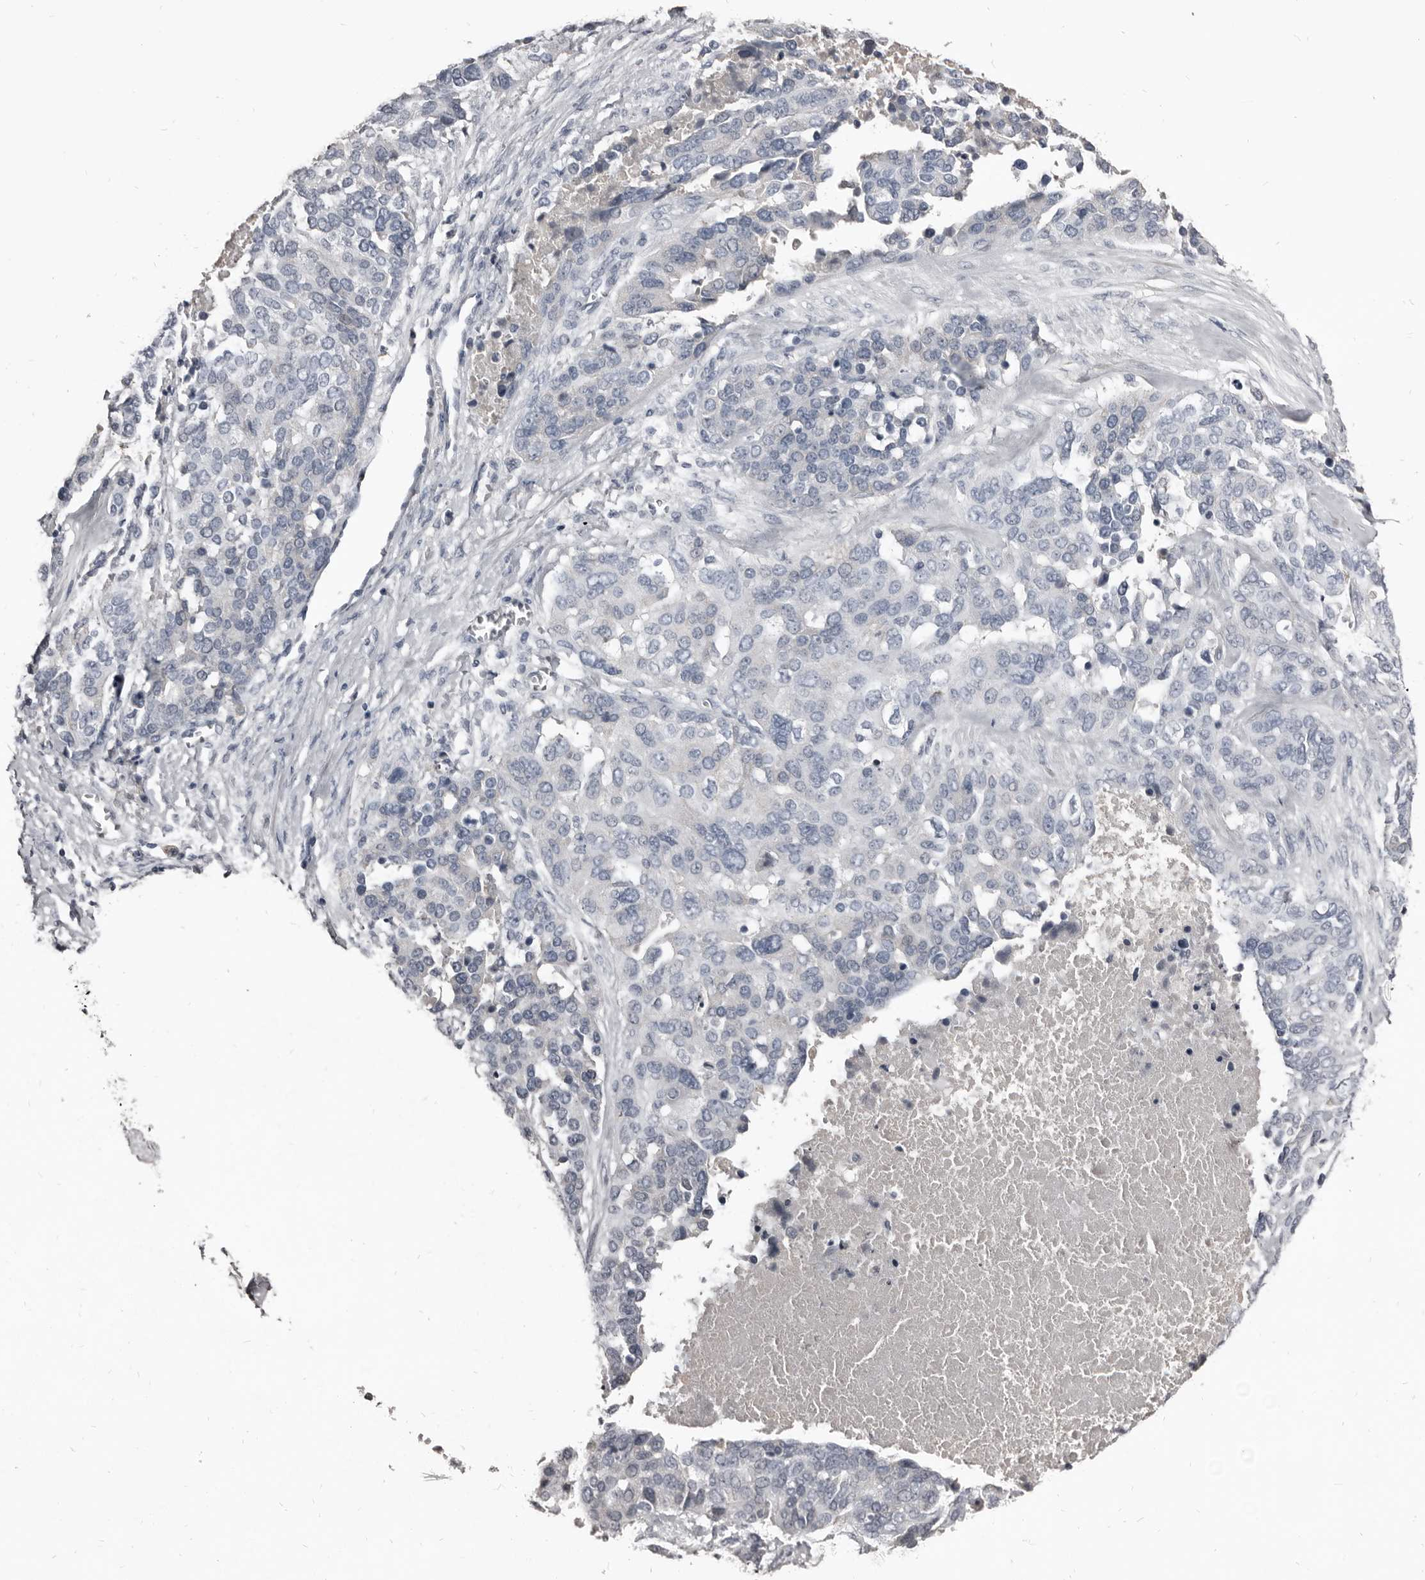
{"staining": {"intensity": "weak", "quantity": "<25%", "location": "cytoplasmic/membranous"}, "tissue": "ovarian cancer", "cell_type": "Tumor cells", "image_type": "cancer", "snomed": [{"axis": "morphology", "description": "Cystadenocarcinoma, serous, NOS"}, {"axis": "topography", "description": "Ovary"}], "caption": "DAB (3,3'-diaminobenzidine) immunohistochemical staining of human ovarian cancer (serous cystadenocarcinoma) shows no significant expression in tumor cells.", "gene": "GREB1", "patient": {"sex": "female", "age": 44}}